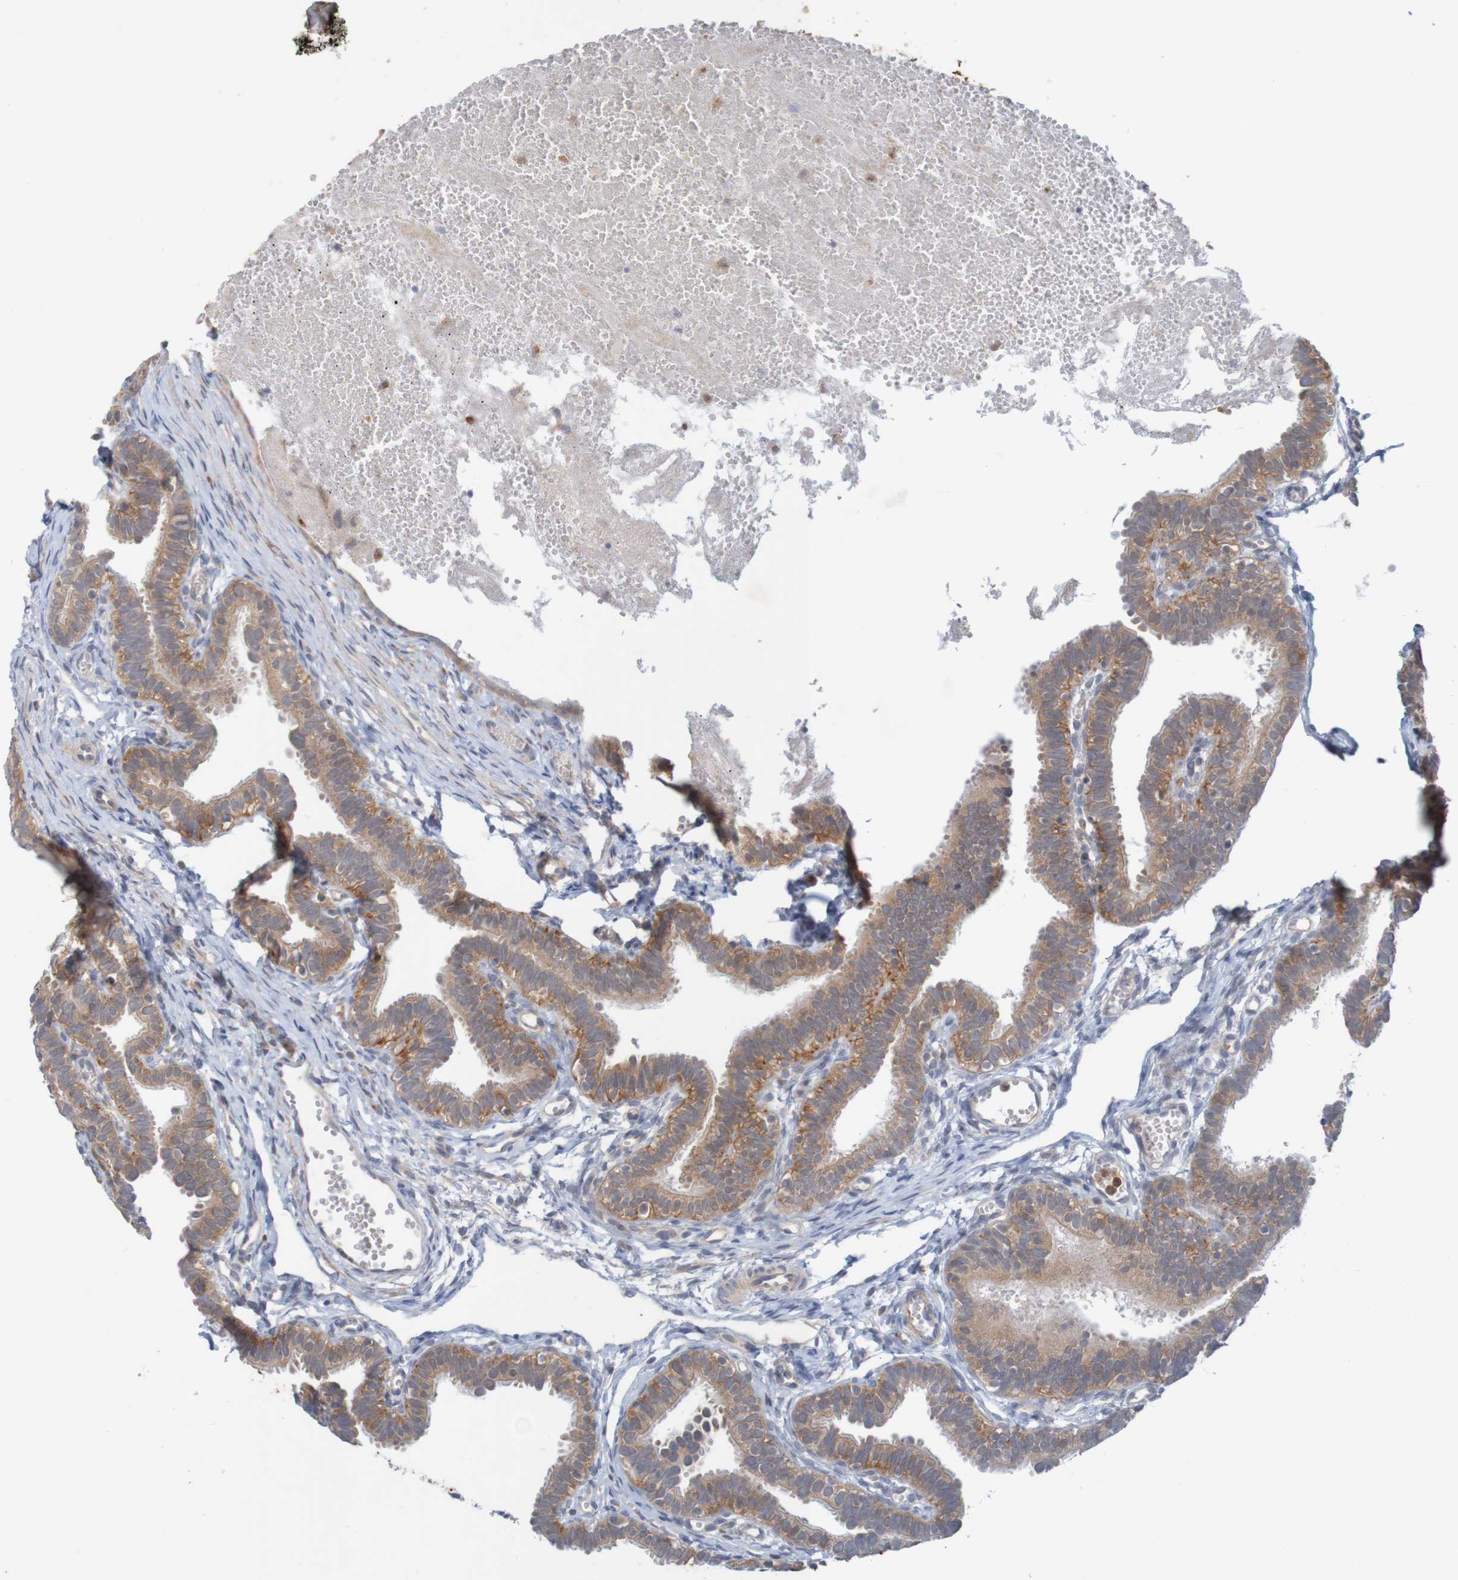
{"staining": {"intensity": "moderate", "quantity": ">75%", "location": "cytoplasmic/membranous"}, "tissue": "fallopian tube", "cell_type": "Glandular cells", "image_type": "normal", "snomed": [{"axis": "morphology", "description": "Normal tissue, NOS"}, {"axis": "topography", "description": "Fallopian tube"}, {"axis": "topography", "description": "Placenta"}], "caption": "A photomicrograph showing moderate cytoplasmic/membranous staining in approximately >75% of glandular cells in benign fallopian tube, as visualized by brown immunohistochemical staining.", "gene": "NAV2", "patient": {"sex": "female", "age": 34}}